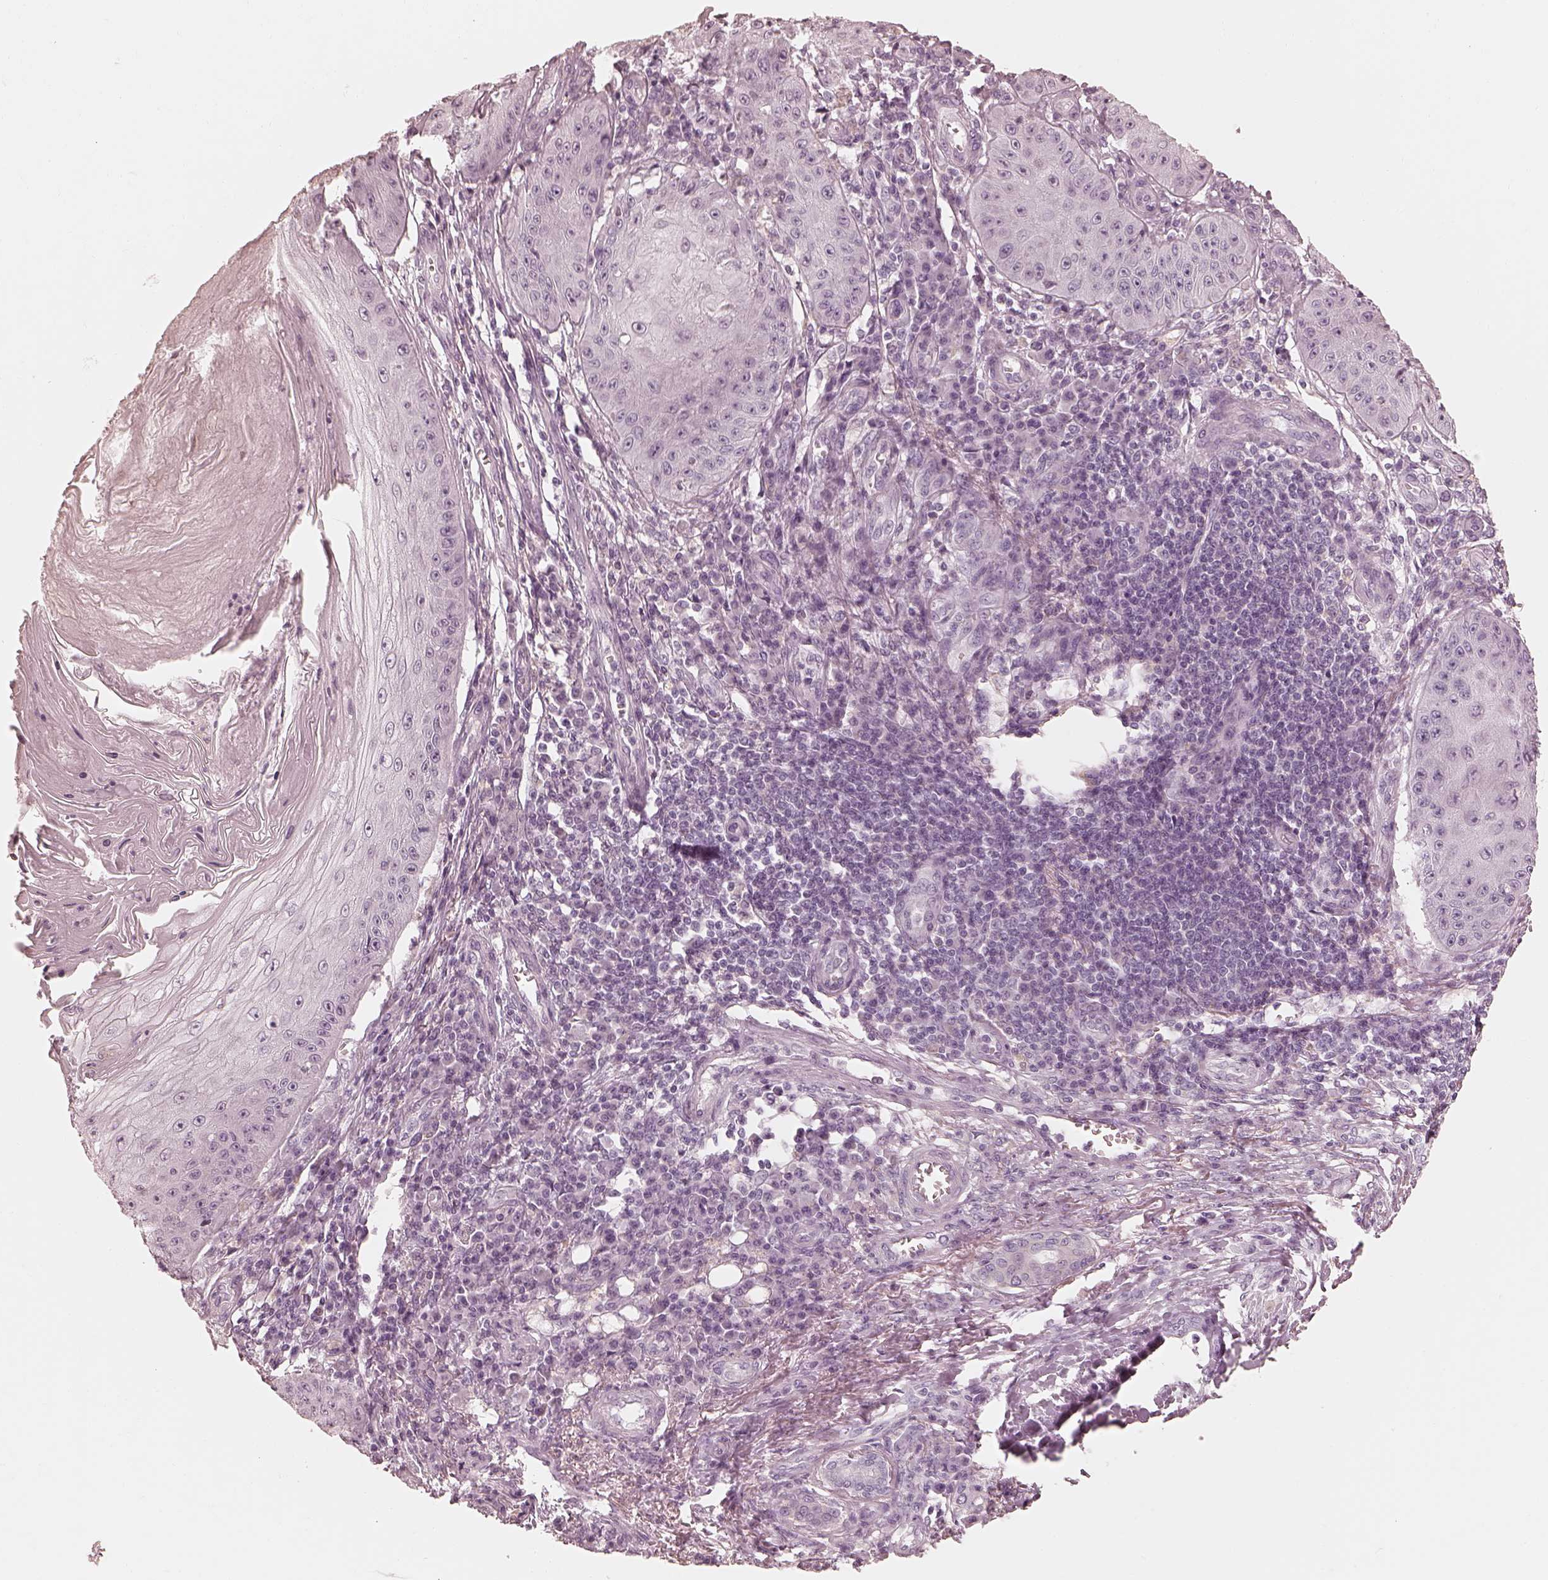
{"staining": {"intensity": "negative", "quantity": "none", "location": "none"}, "tissue": "skin cancer", "cell_type": "Tumor cells", "image_type": "cancer", "snomed": [{"axis": "morphology", "description": "Squamous cell carcinoma, NOS"}, {"axis": "topography", "description": "Skin"}], "caption": "An IHC image of squamous cell carcinoma (skin) is shown. There is no staining in tumor cells of squamous cell carcinoma (skin).", "gene": "CALR3", "patient": {"sex": "male", "age": 70}}